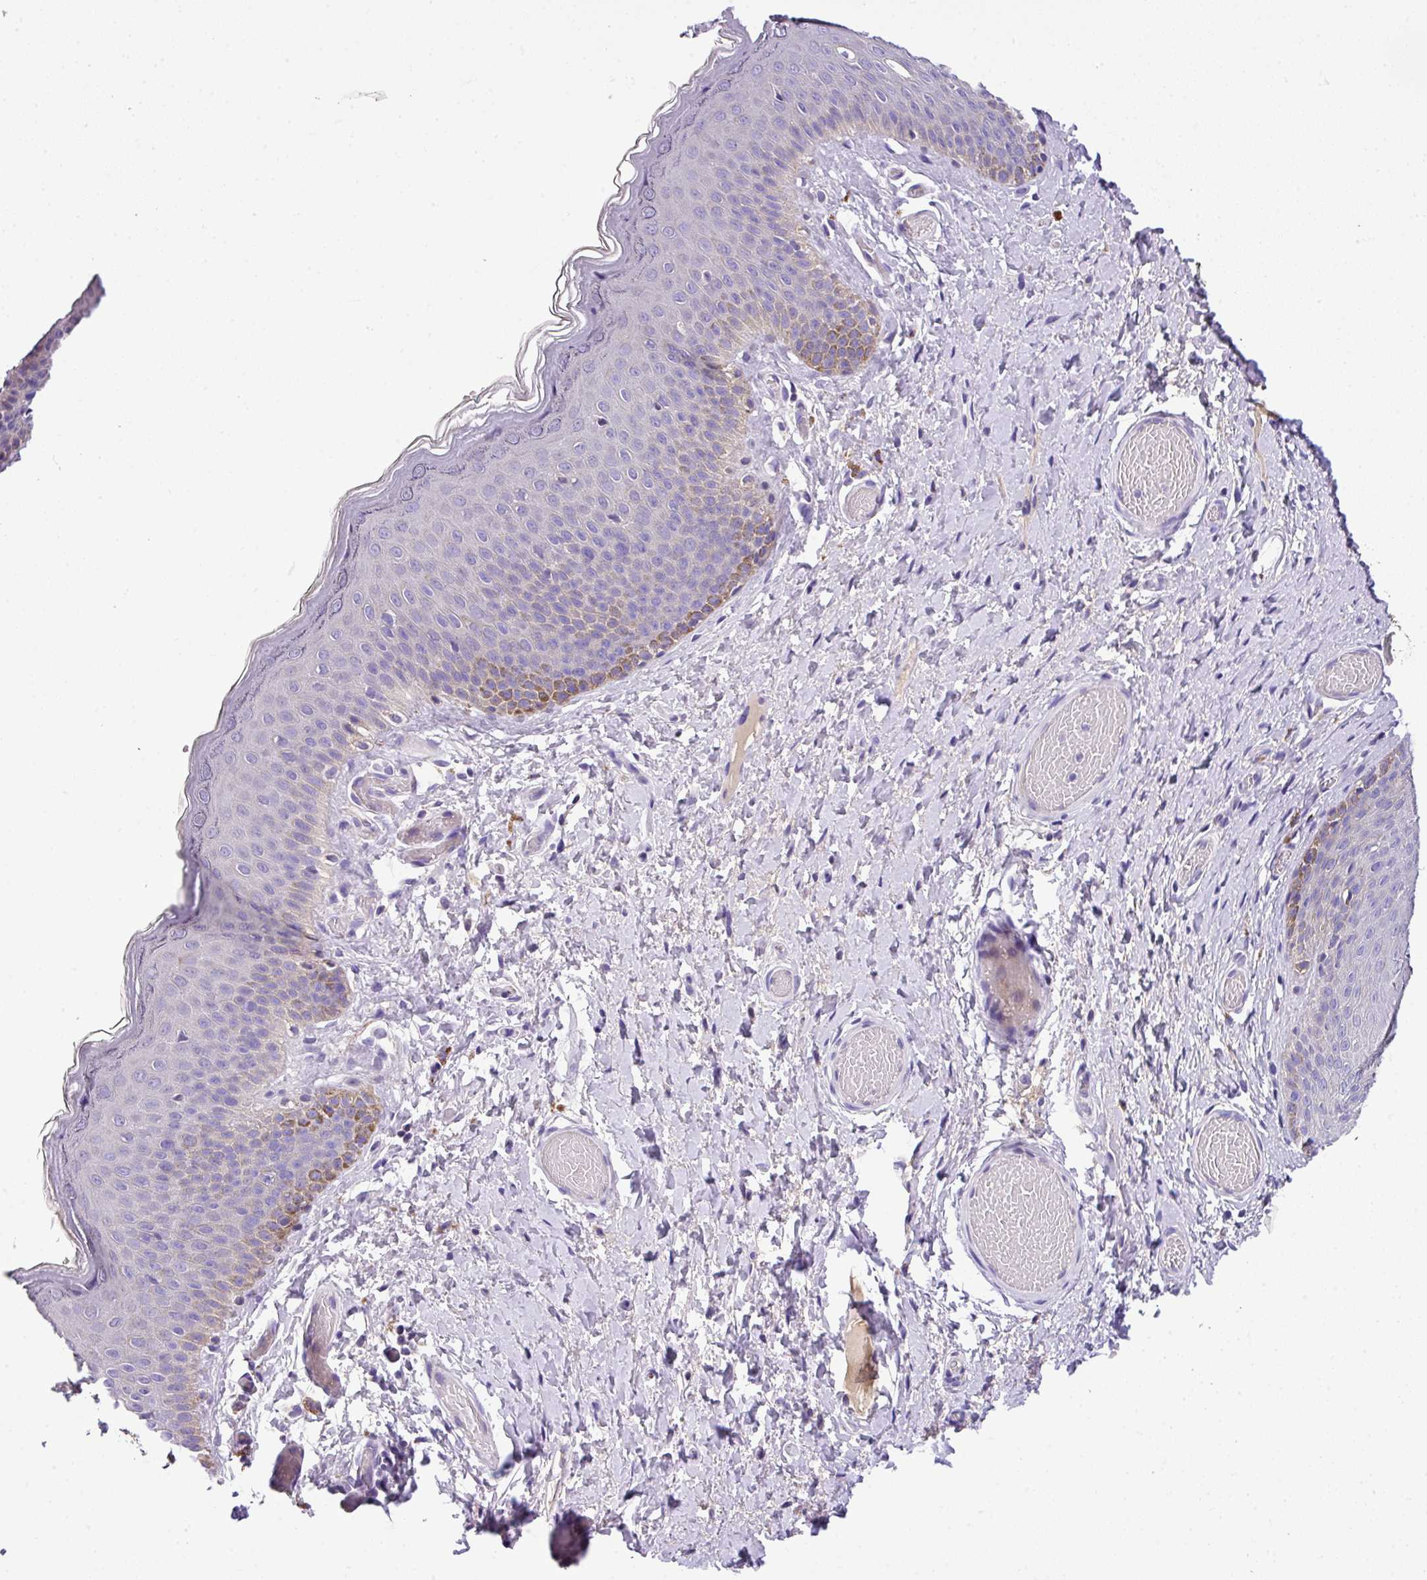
{"staining": {"intensity": "moderate", "quantity": "<25%", "location": "cytoplasmic/membranous"}, "tissue": "skin", "cell_type": "Epidermal cells", "image_type": "normal", "snomed": [{"axis": "morphology", "description": "Normal tissue, NOS"}, {"axis": "topography", "description": "Anal"}], "caption": "The immunohistochemical stain highlights moderate cytoplasmic/membranous staining in epidermal cells of unremarkable skin. The staining is performed using DAB (3,3'-diaminobenzidine) brown chromogen to label protein expression. The nuclei are counter-stained blue using hematoxylin.", "gene": "ANXA2R", "patient": {"sex": "female", "age": 40}}